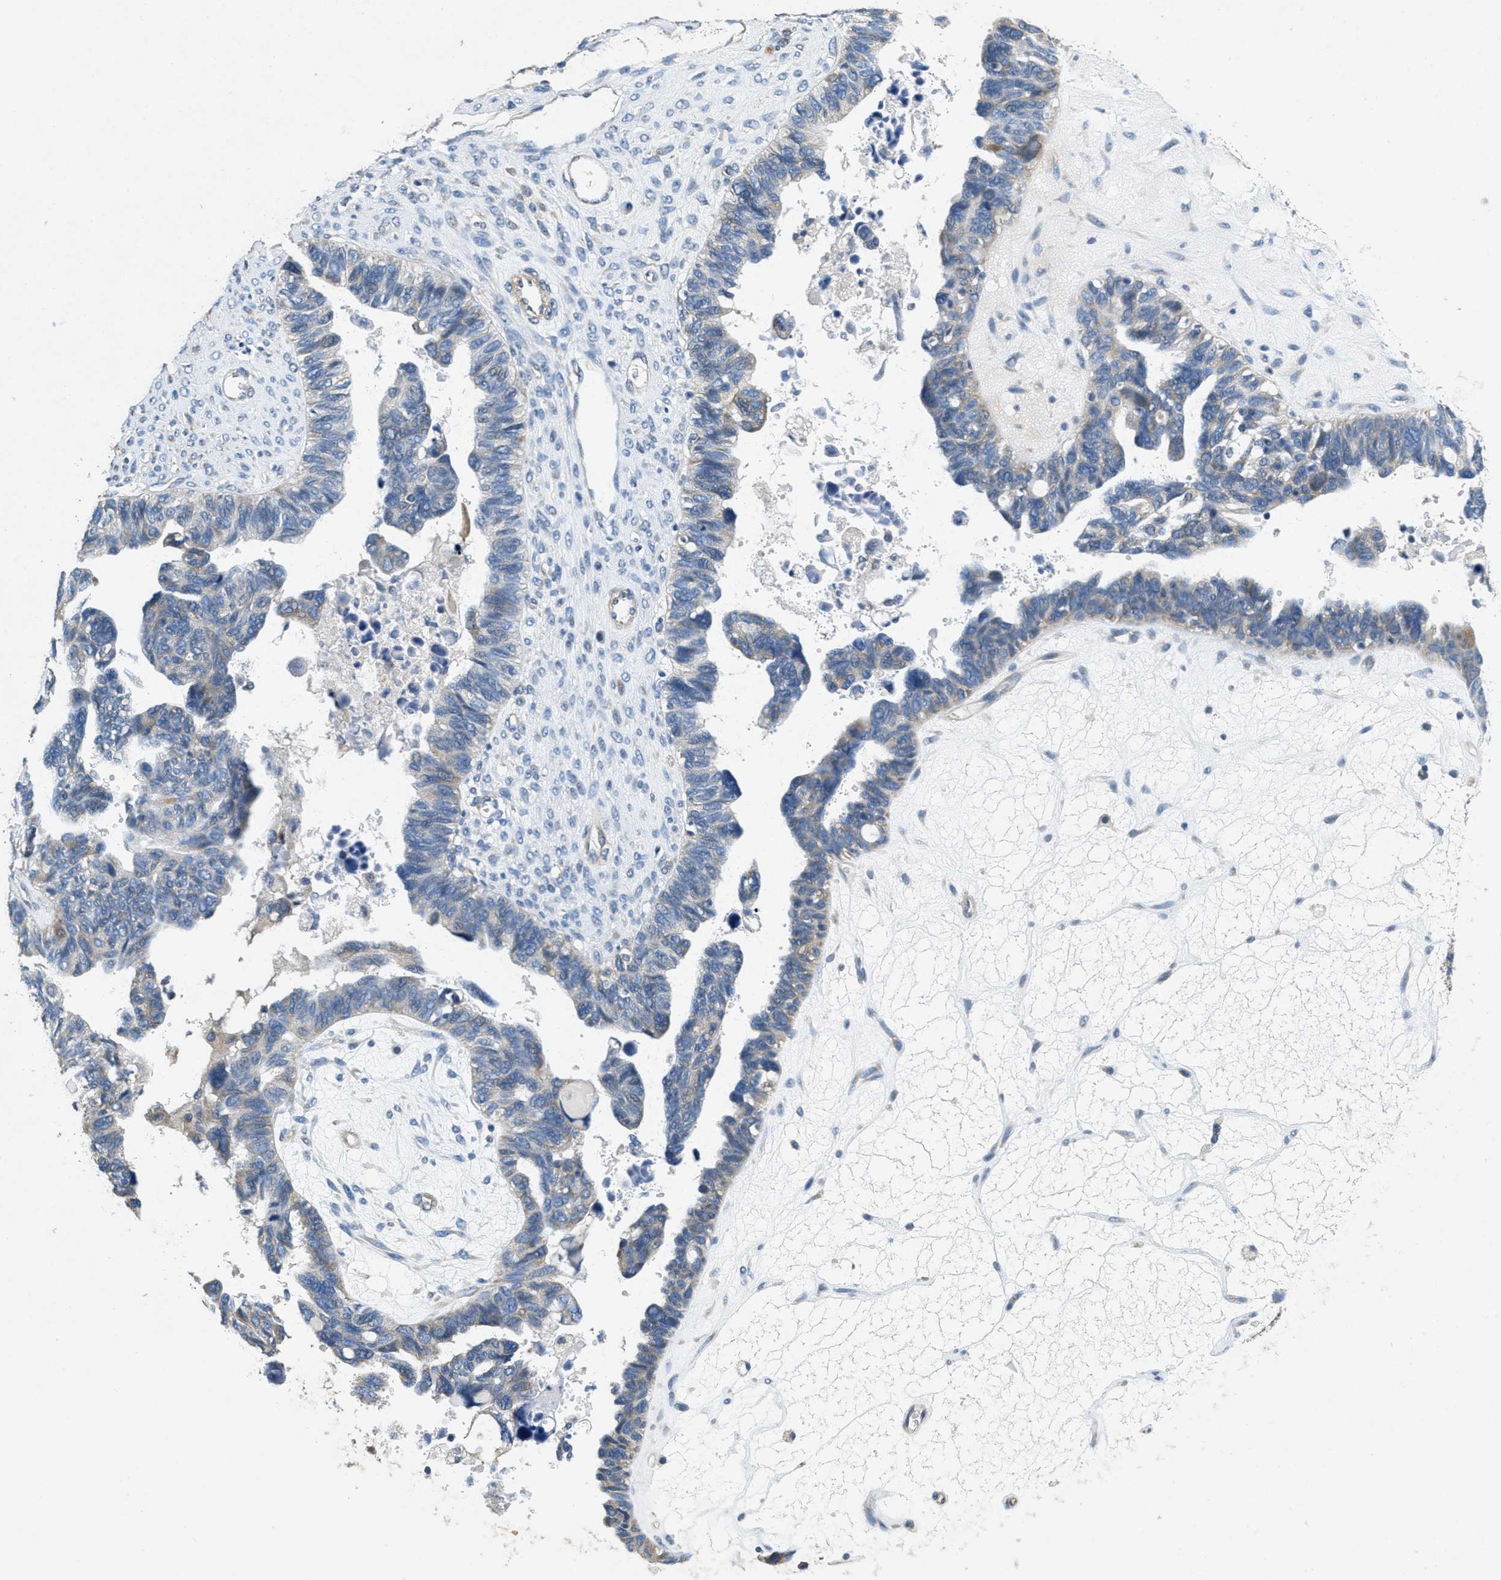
{"staining": {"intensity": "negative", "quantity": "none", "location": "none"}, "tissue": "ovarian cancer", "cell_type": "Tumor cells", "image_type": "cancer", "snomed": [{"axis": "morphology", "description": "Cystadenocarcinoma, serous, NOS"}, {"axis": "topography", "description": "Ovary"}], "caption": "Tumor cells show no significant staining in ovarian cancer (serous cystadenocarcinoma).", "gene": "TOMM70", "patient": {"sex": "female", "age": 79}}